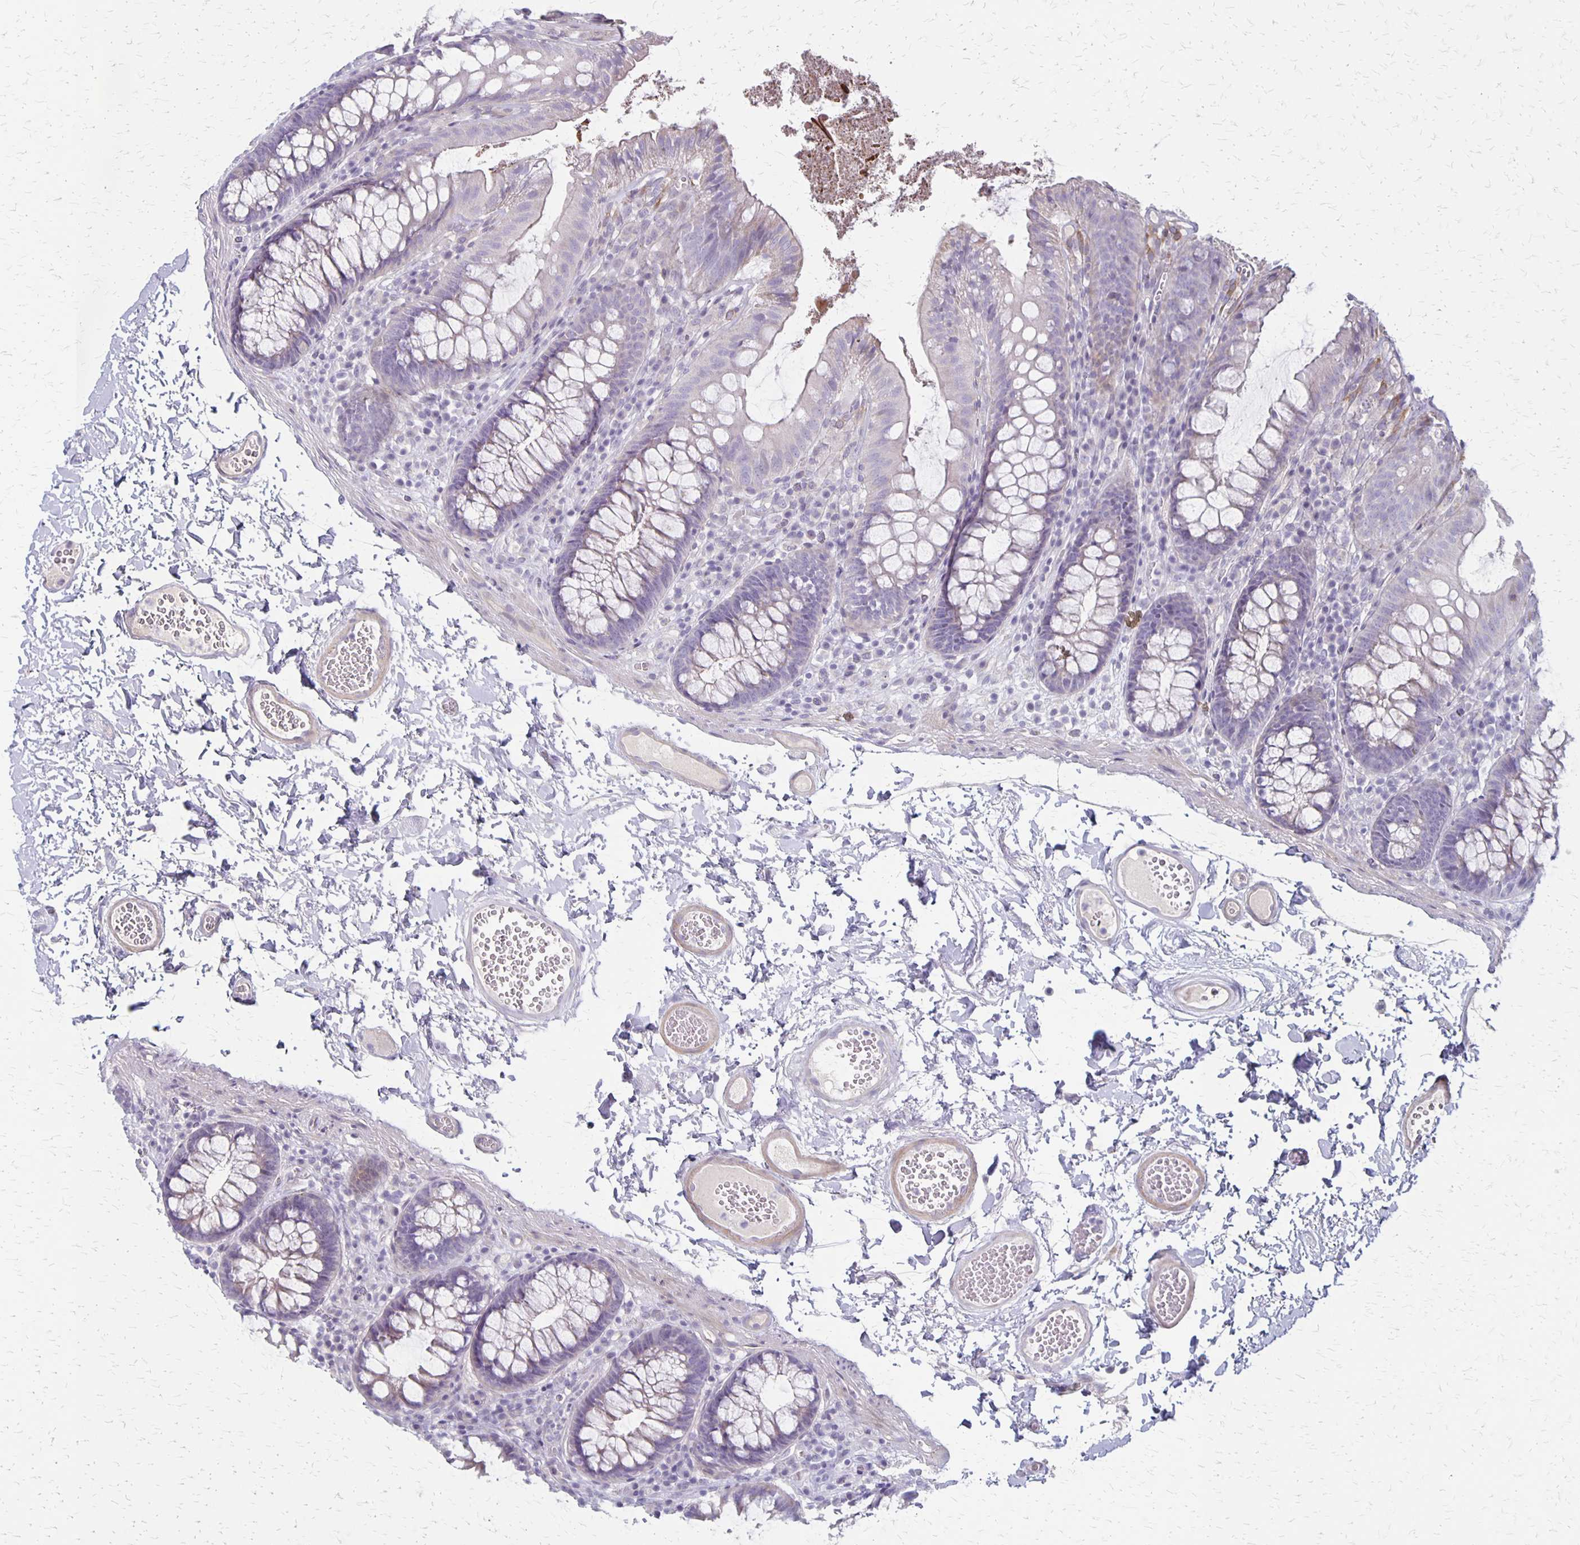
{"staining": {"intensity": "weak", "quantity": "<25%", "location": "cytoplasmic/membranous"}, "tissue": "colon", "cell_type": "Endothelial cells", "image_type": "normal", "snomed": [{"axis": "morphology", "description": "Normal tissue, NOS"}, {"axis": "topography", "description": "Colon"}, {"axis": "topography", "description": "Peripheral nerve tissue"}], "caption": "This photomicrograph is of normal colon stained with immunohistochemistry to label a protein in brown with the nuclei are counter-stained blue. There is no expression in endothelial cells.", "gene": "HOMER1", "patient": {"sex": "male", "age": 84}}